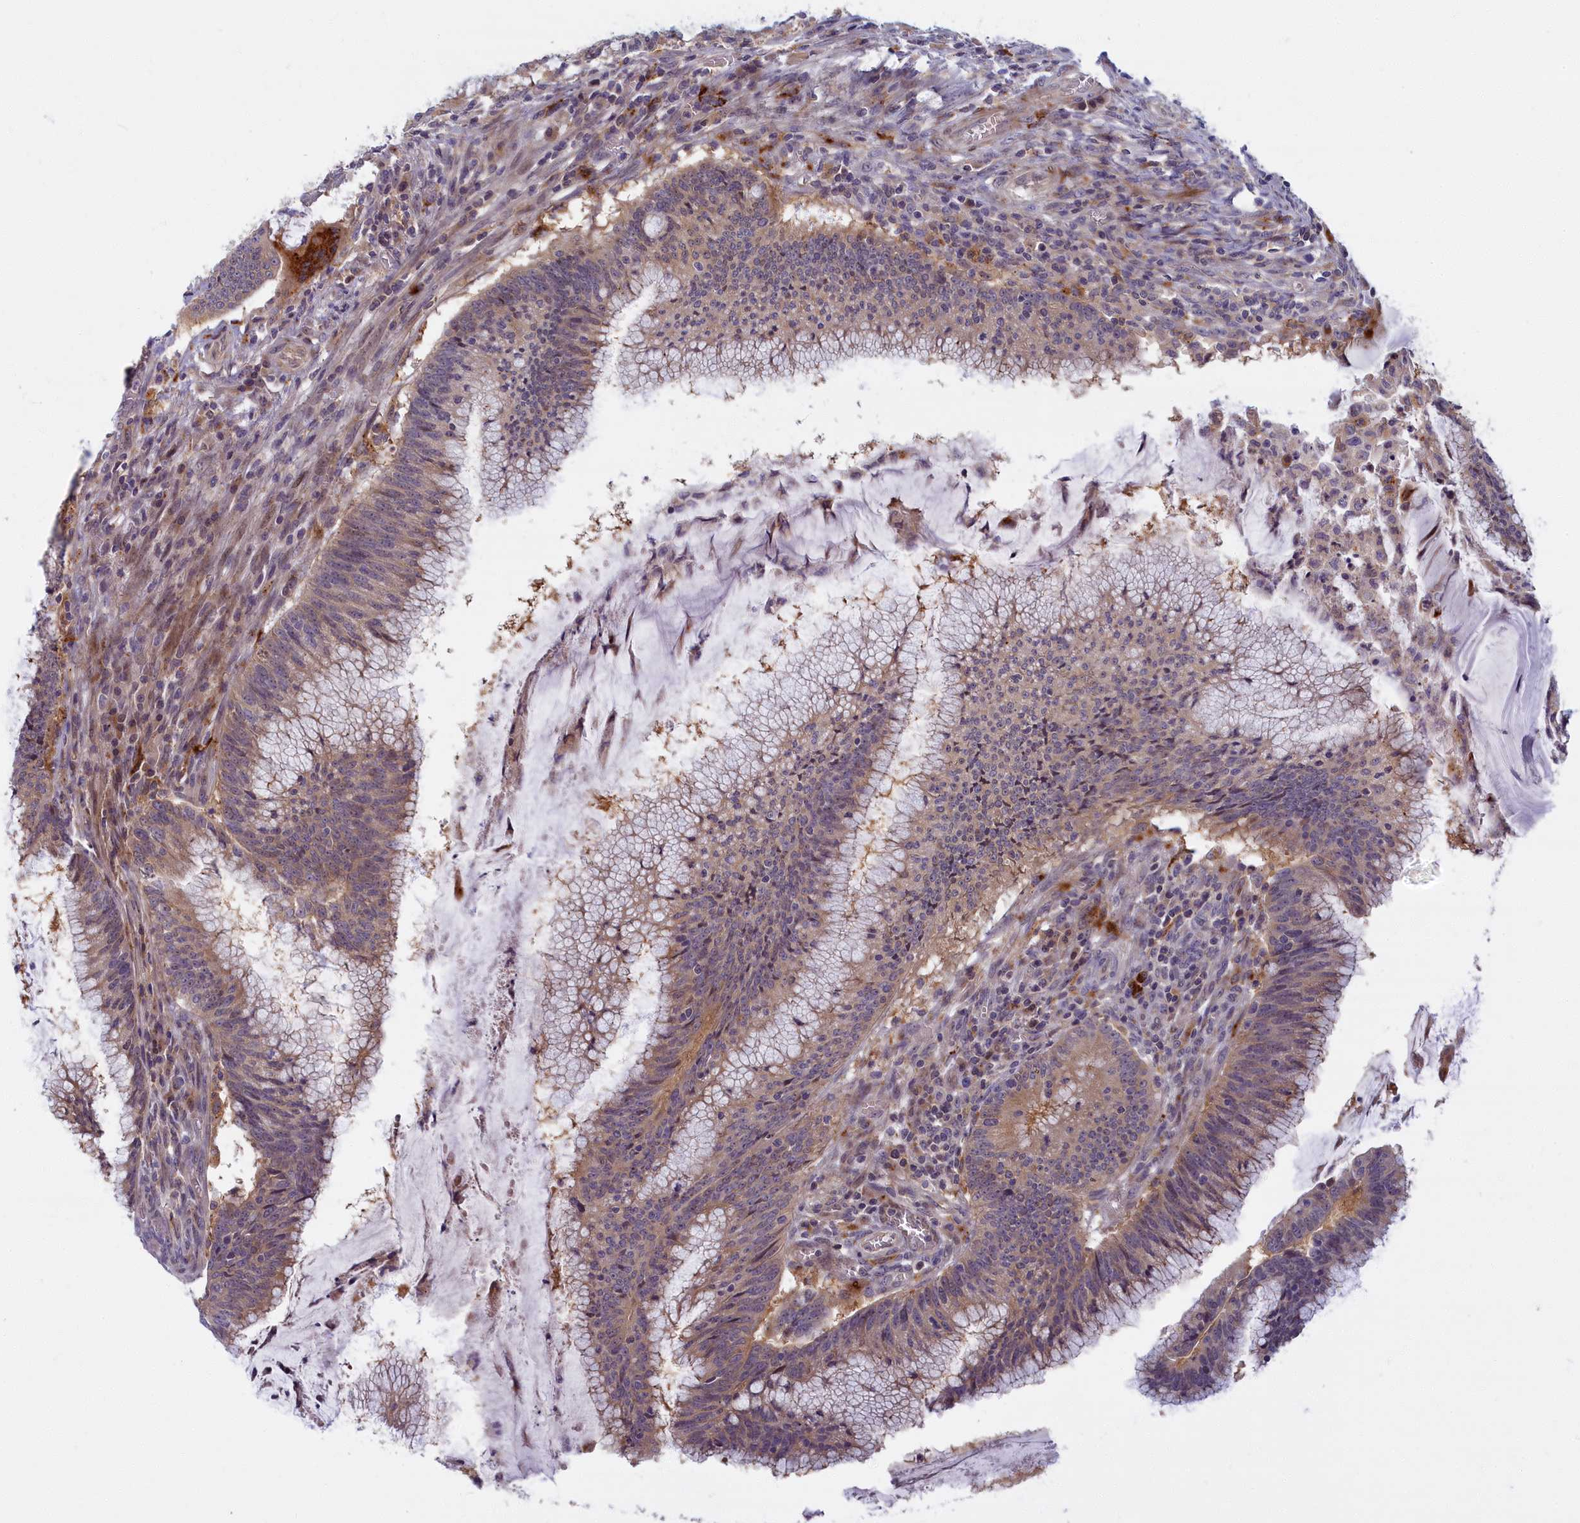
{"staining": {"intensity": "moderate", "quantity": "25%-75%", "location": "cytoplasmic/membranous"}, "tissue": "colorectal cancer", "cell_type": "Tumor cells", "image_type": "cancer", "snomed": [{"axis": "morphology", "description": "Adenocarcinoma, NOS"}, {"axis": "topography", "description": "Rectum"}], "caption": "Tumor cells demonstrate medium levels of moderate cytoplasmic/membranous positivity in approximately 25%-75% of cells in human colorectal adenocarcinoma. The staining is performed using DAB brown chromogen to label protein expression. The nuclei are counter-stained blue using hematoxylin.", "gene": "FCSK", "patient": {"sex": "female", "age": 77}}